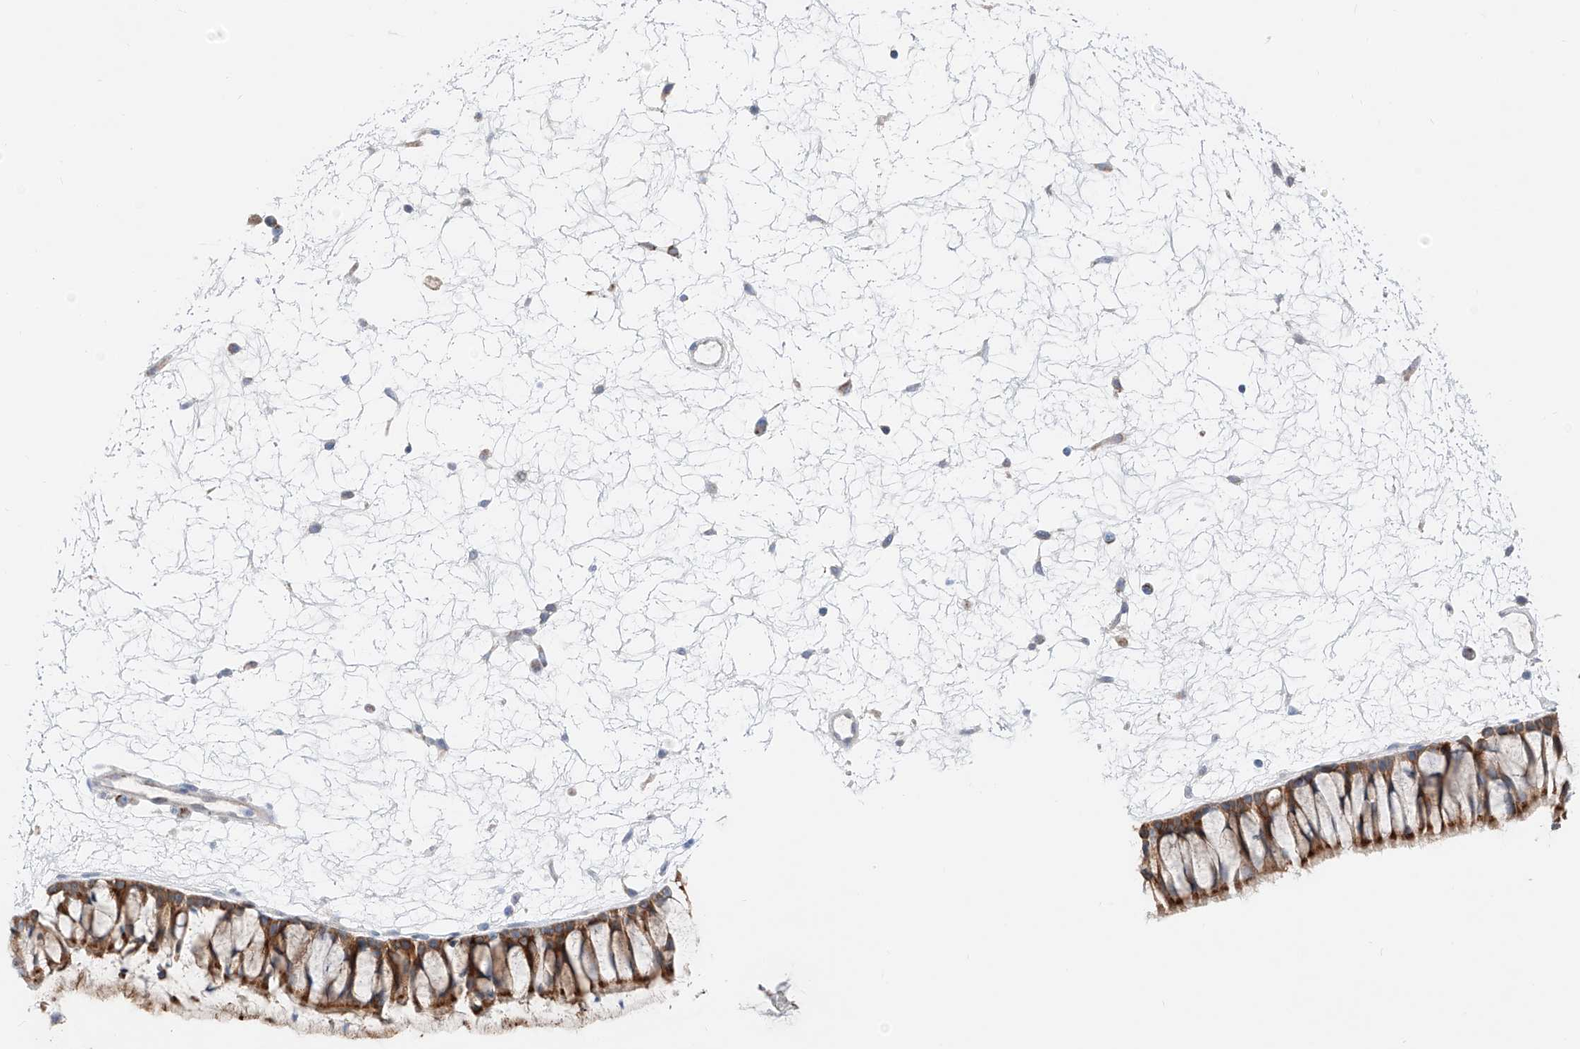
{"staining": {"intensity": "strong", "quantity": "25%-75%", "location": "cytoplasmic/membranous"}, "tissue": "nasopharynx", "cell_type": "Respiratory epithelial cells", "image_type": "normal", "snomed": [{"axis": "morphology", "description": "Normal tissue, NOS"}, {"axis": "topography", "description": "Nasopharynx"}], "caption": "Protein analysis of unremarkable nasopharynx exhibits strong cytoplasmic/membranous staining in approximately 25%-75% of respiratory epithelial cells.", "gene": "MRAP", "patient": {"sex": "male", "age": 64}}